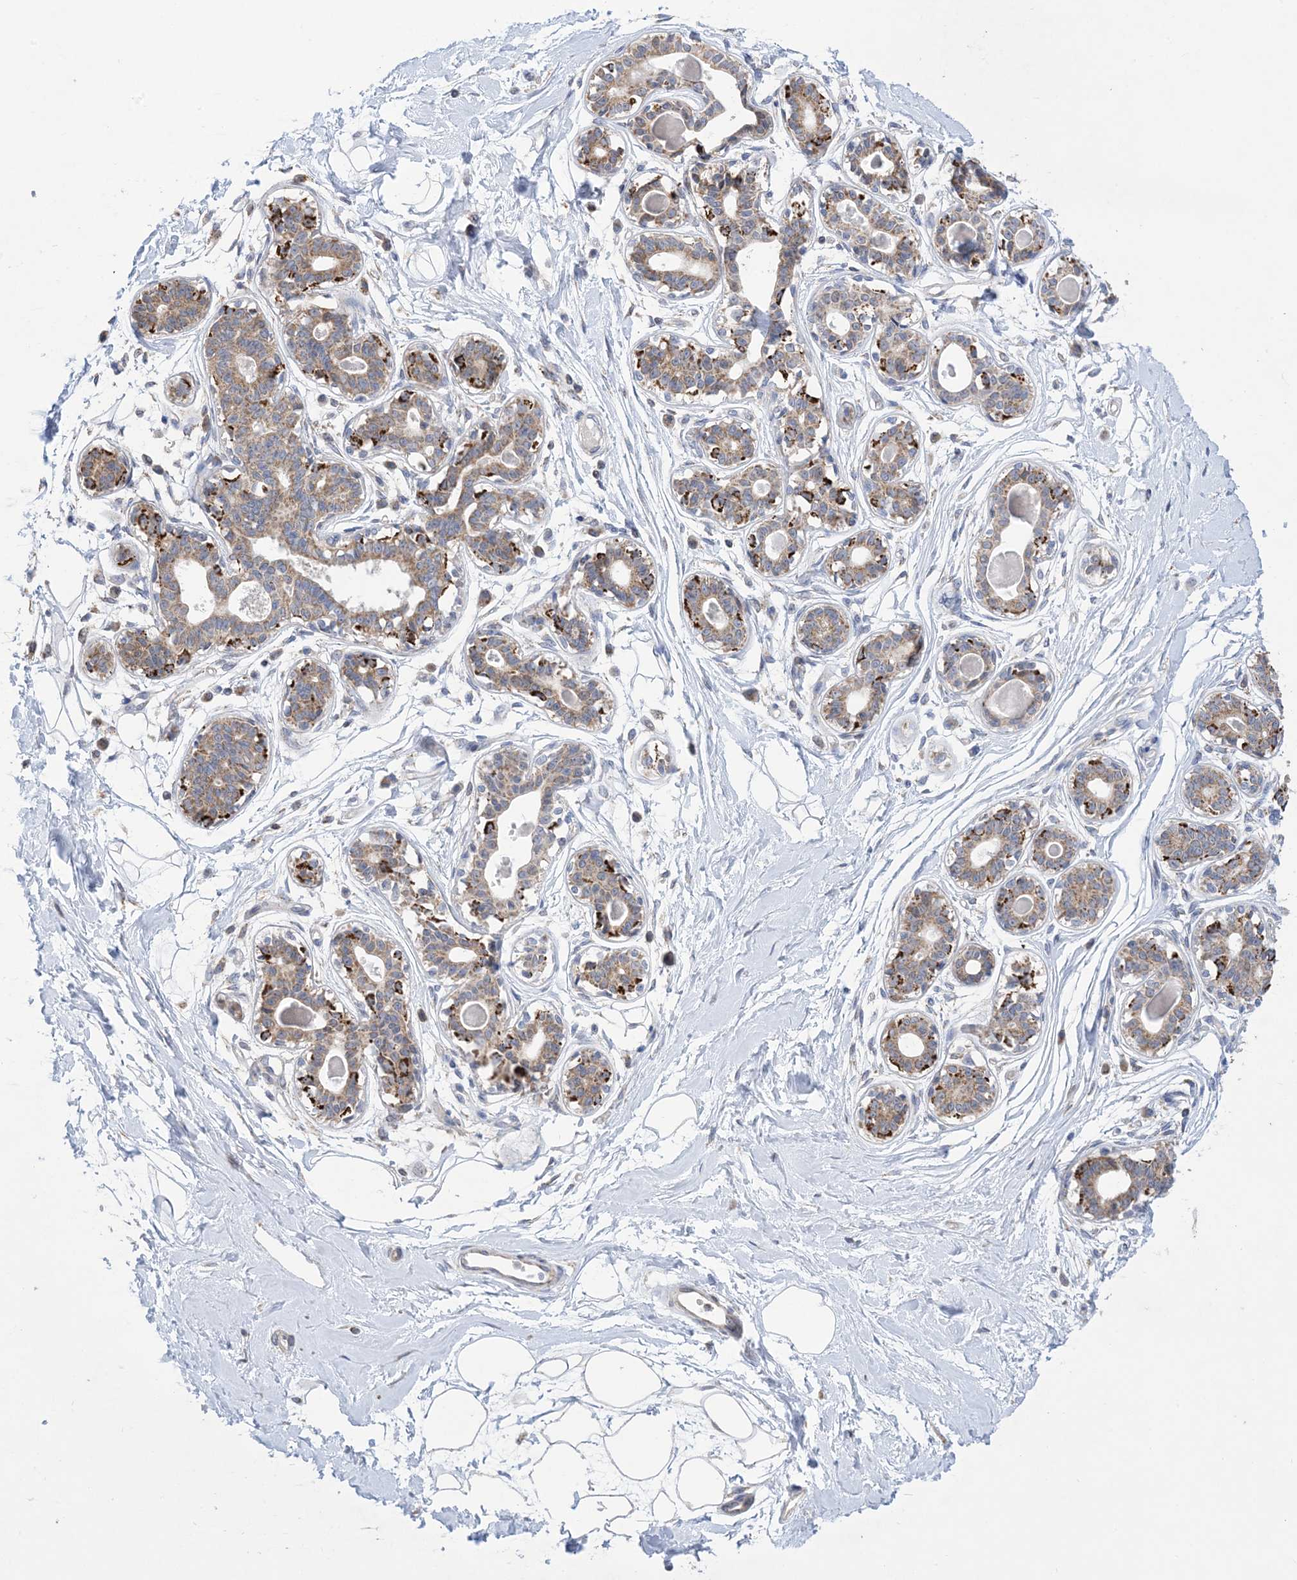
{"staining": {"intensity": "negative", "quantity": "none", "location": "none"}, "tissue": "breast", "cell_type": "Adipocytes", "image_type": "normal", "snomed": [{"axis": "morphology", "description": "Normal tissue, NOS"}, {"axis": "topography", "description": "Breast"}], "caption": "This is an immunohistochemistry image of normal breast. There is no positivity in adipocytes.", "gene": "CLEC16A", "patient": {"sex": "female", "age": 45}}